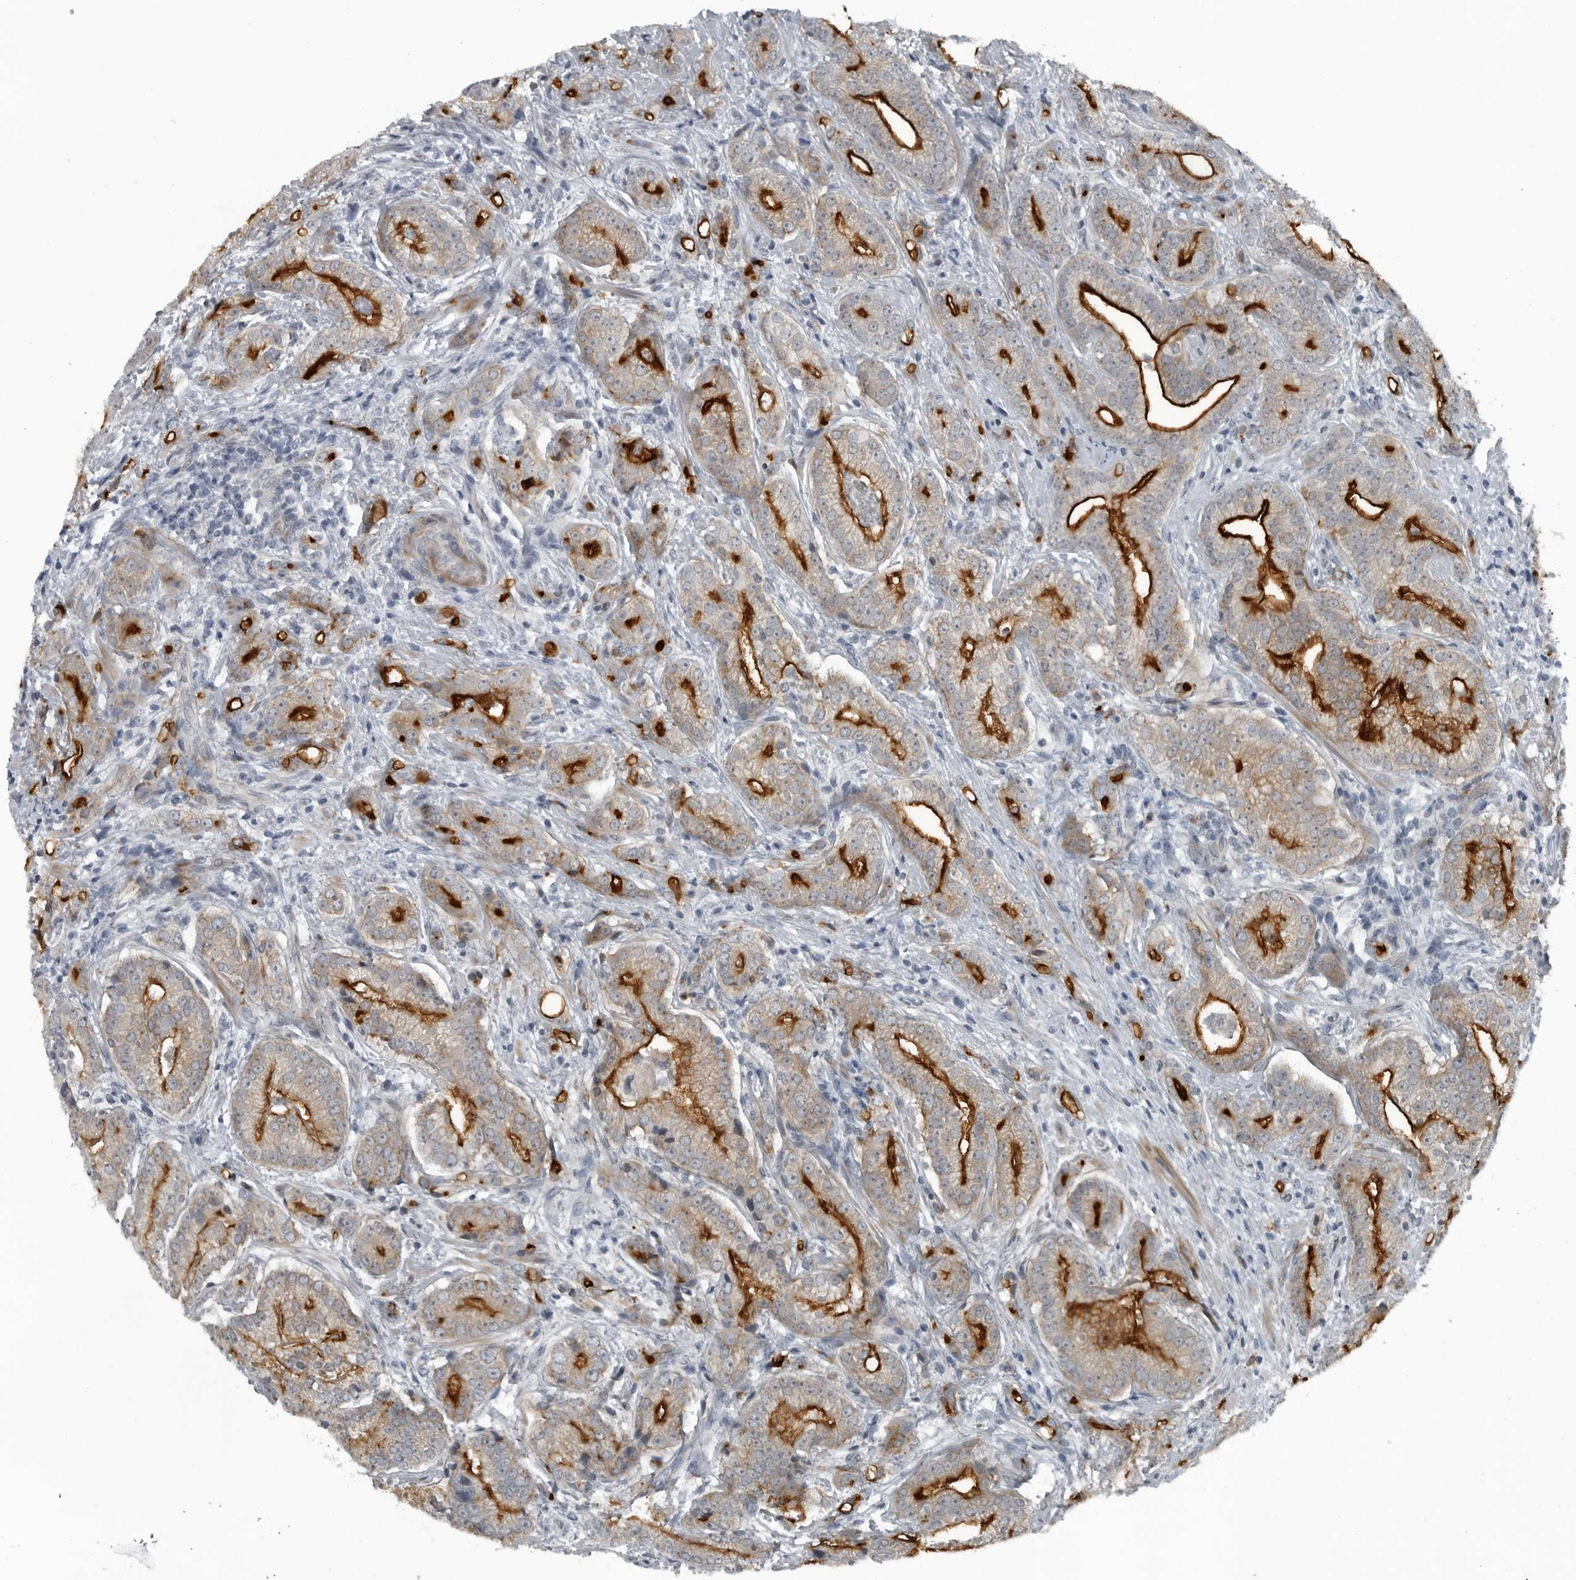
{"staining": {"intensity": "strong", "quantity": ">75%", "location": "cytoplasmic/membranous"}, "tissue": "prostate cancer", "cell_type": "Tumor cells", "image_type": "cancer", "snomed": [{"axis": "morphology", "description": "Adenocarcinoma, High grade"}, {"axis": "topography", "description": "Prostate"}], "caption": "Immunohistochemical staining of high-grade adenocarcinoma (prostate) reveals high levels of strong cytoplasmic/membranous protein positivity in about >75% of tumor cells. Nuclei are stained in blue.", "gene": "GAK", "patient": {"sex": "male", "age": 57}}